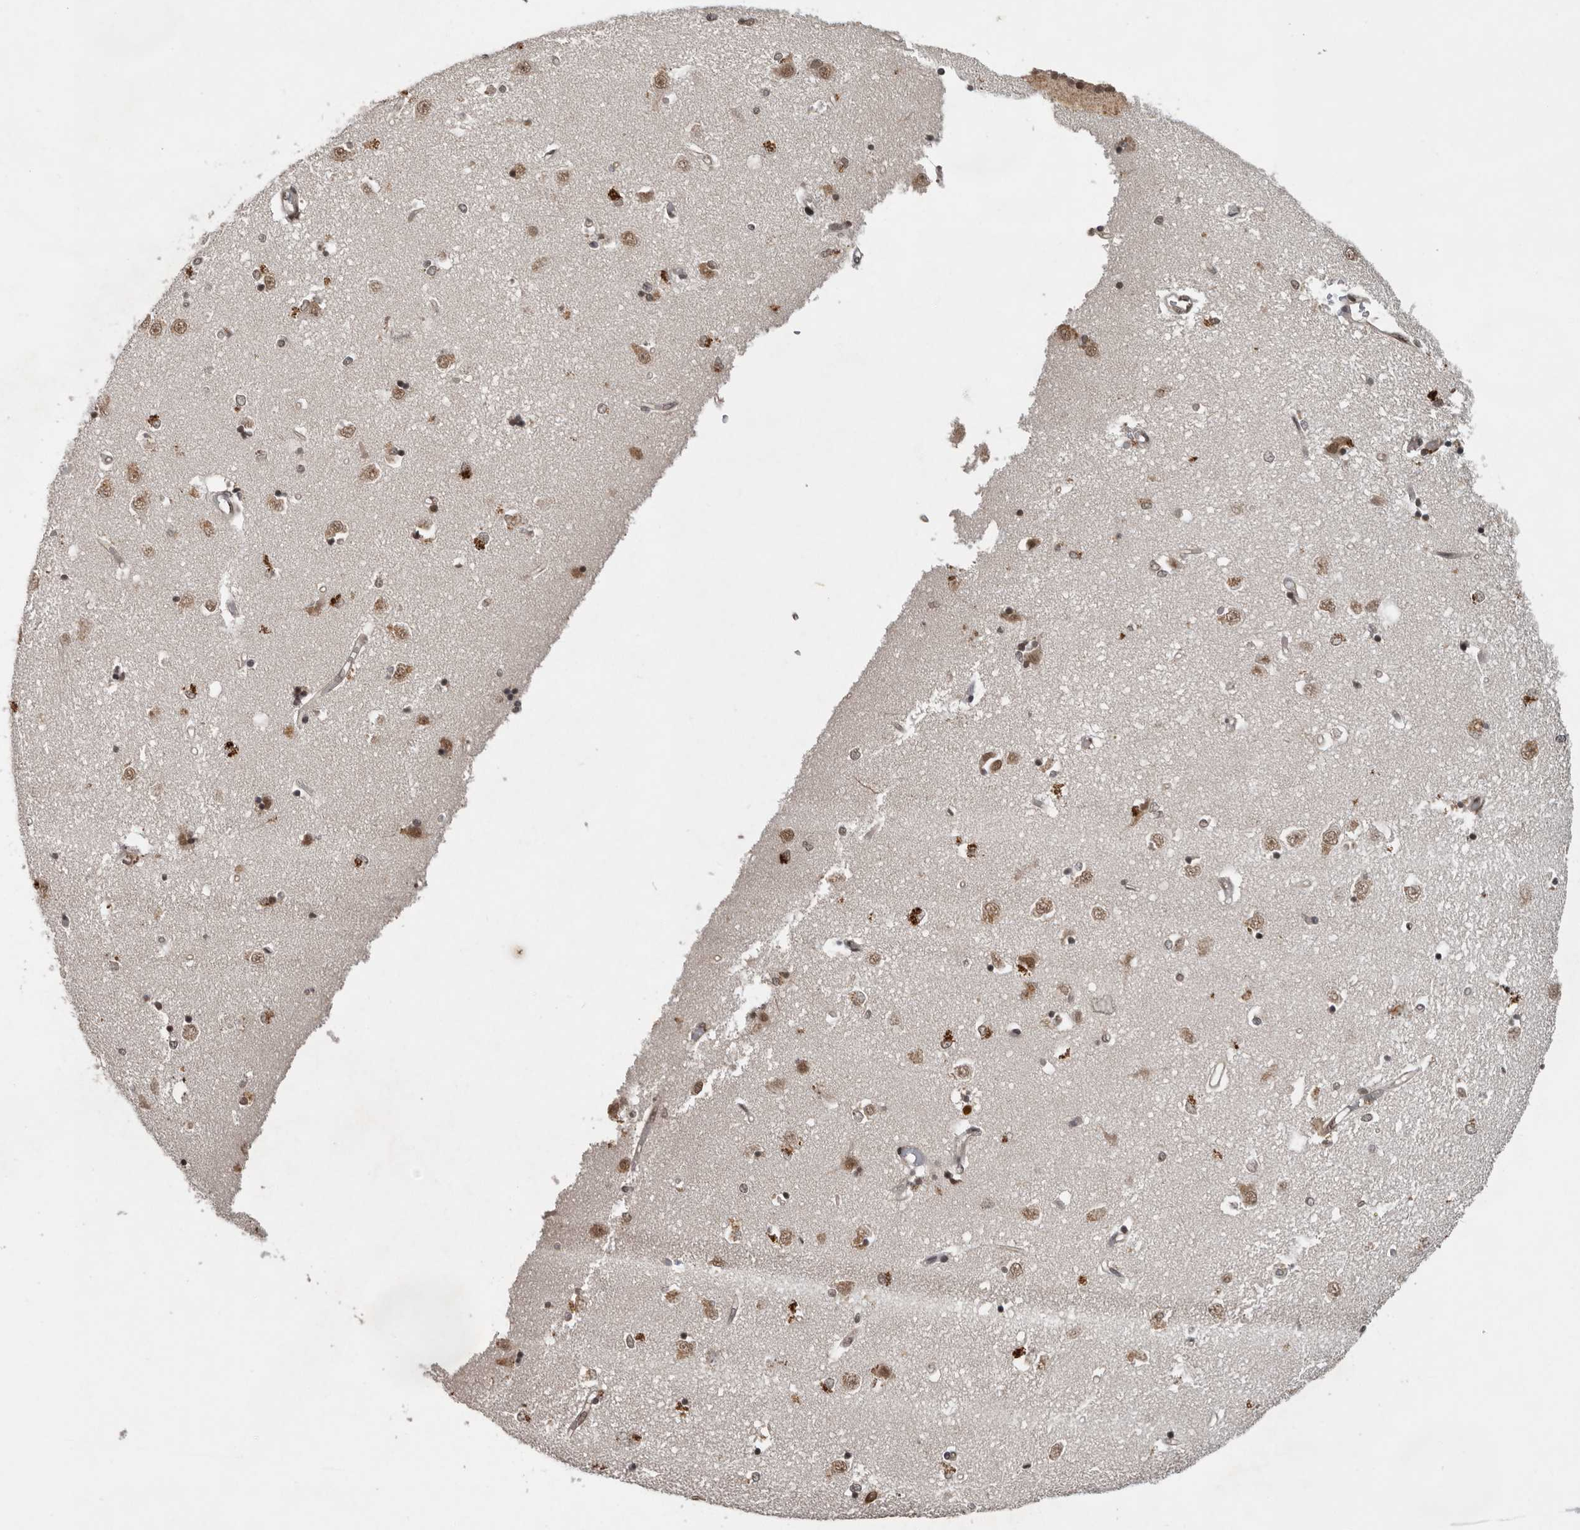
{"staining": {"intensity": "weak", "quantity": "25%-75%", "location": "cytoplasmic/membranous,nuclear"}, "tissue": "caudate", "cell_type": "Glial cells", "image_type": "normal", "snomed": [{"axis": "morphology", "description": "Normal tissue, NOS"}, {"axis": "topography", "description": "Lateral ventricle wall"}], "caption": "Normal caudate was stained to show a protein in brown. There is low levels of weak cytoplasmic/membranous,nuclear staining in approximately 25%-75% of glial cells. (DAB IHC with brightfield microscopy, high magnification).", "gene": "CDC27", "patient": {"sex": "male", "age": 45}}